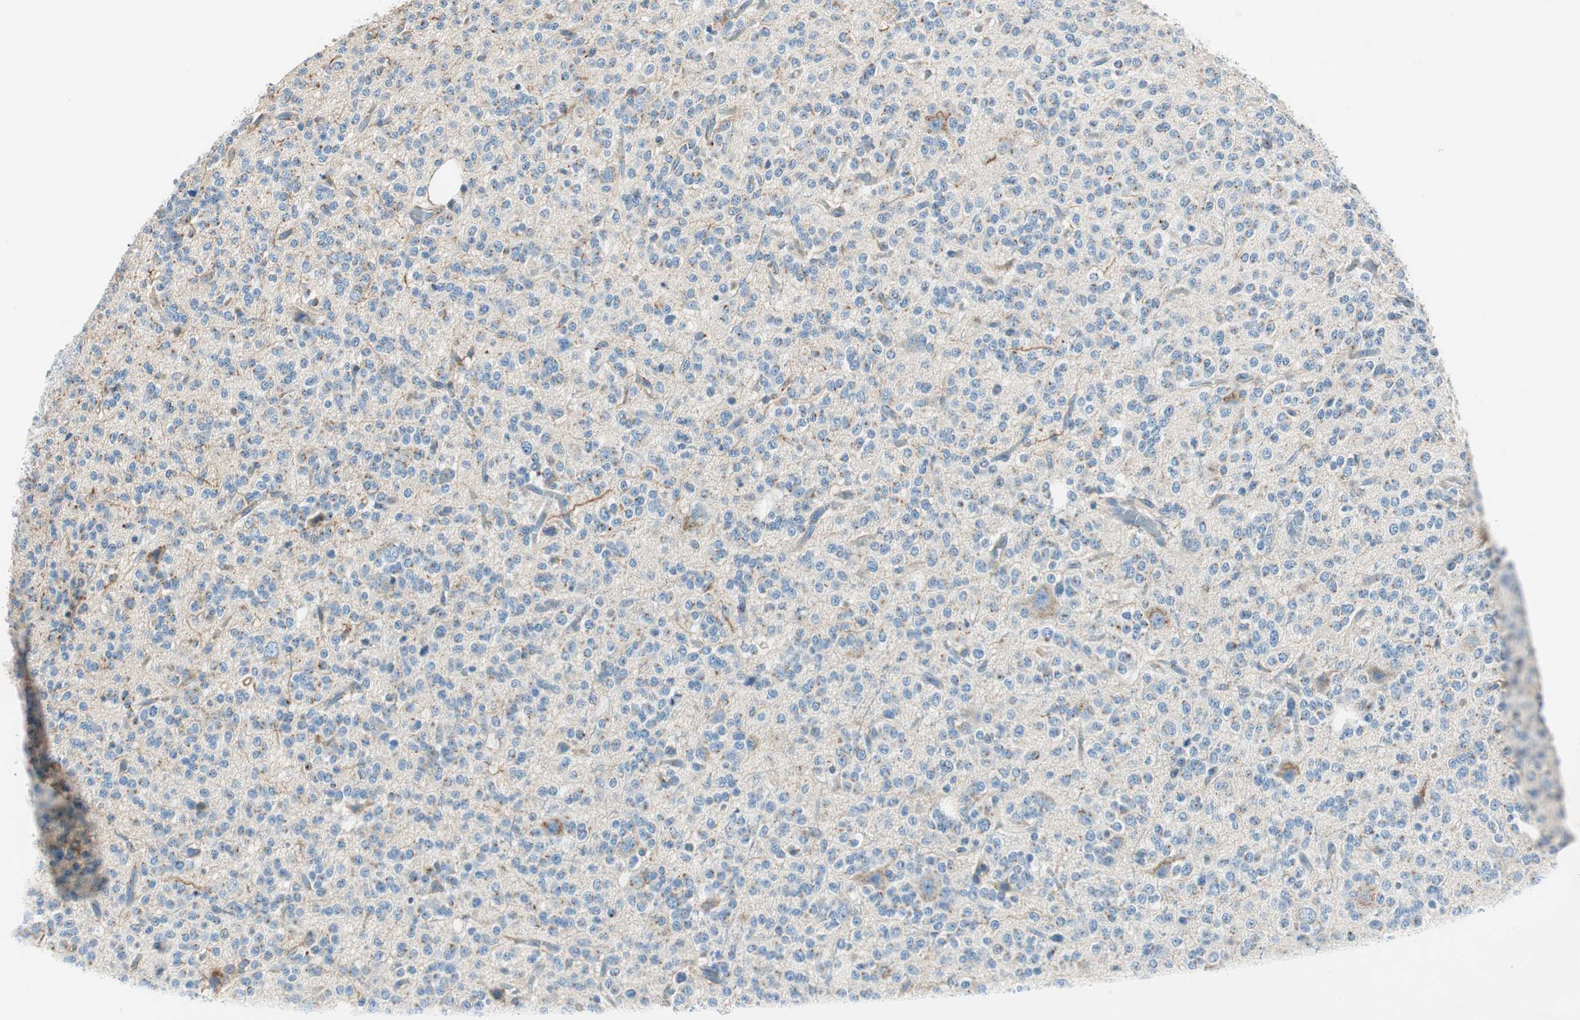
{"staining": {"intensity": "negative", "quantity": "none", "location": "none"}, "tissue": "glioma", "cell_type": "Tumor cells", "image_type": "cancer", "snomed": [{"axis": "morphology", "description": "Glioma, malignant, Low grade"}, {"axis": "topography", "description": "Brain"}], "caption": "The histopathology image shows no staining of tumor cells in malignant low-grade glioma. (DAB IHC with hematoxylin counter stain).", "gene": "TMF1", "patient": {"sex": "male", "age": 38}}